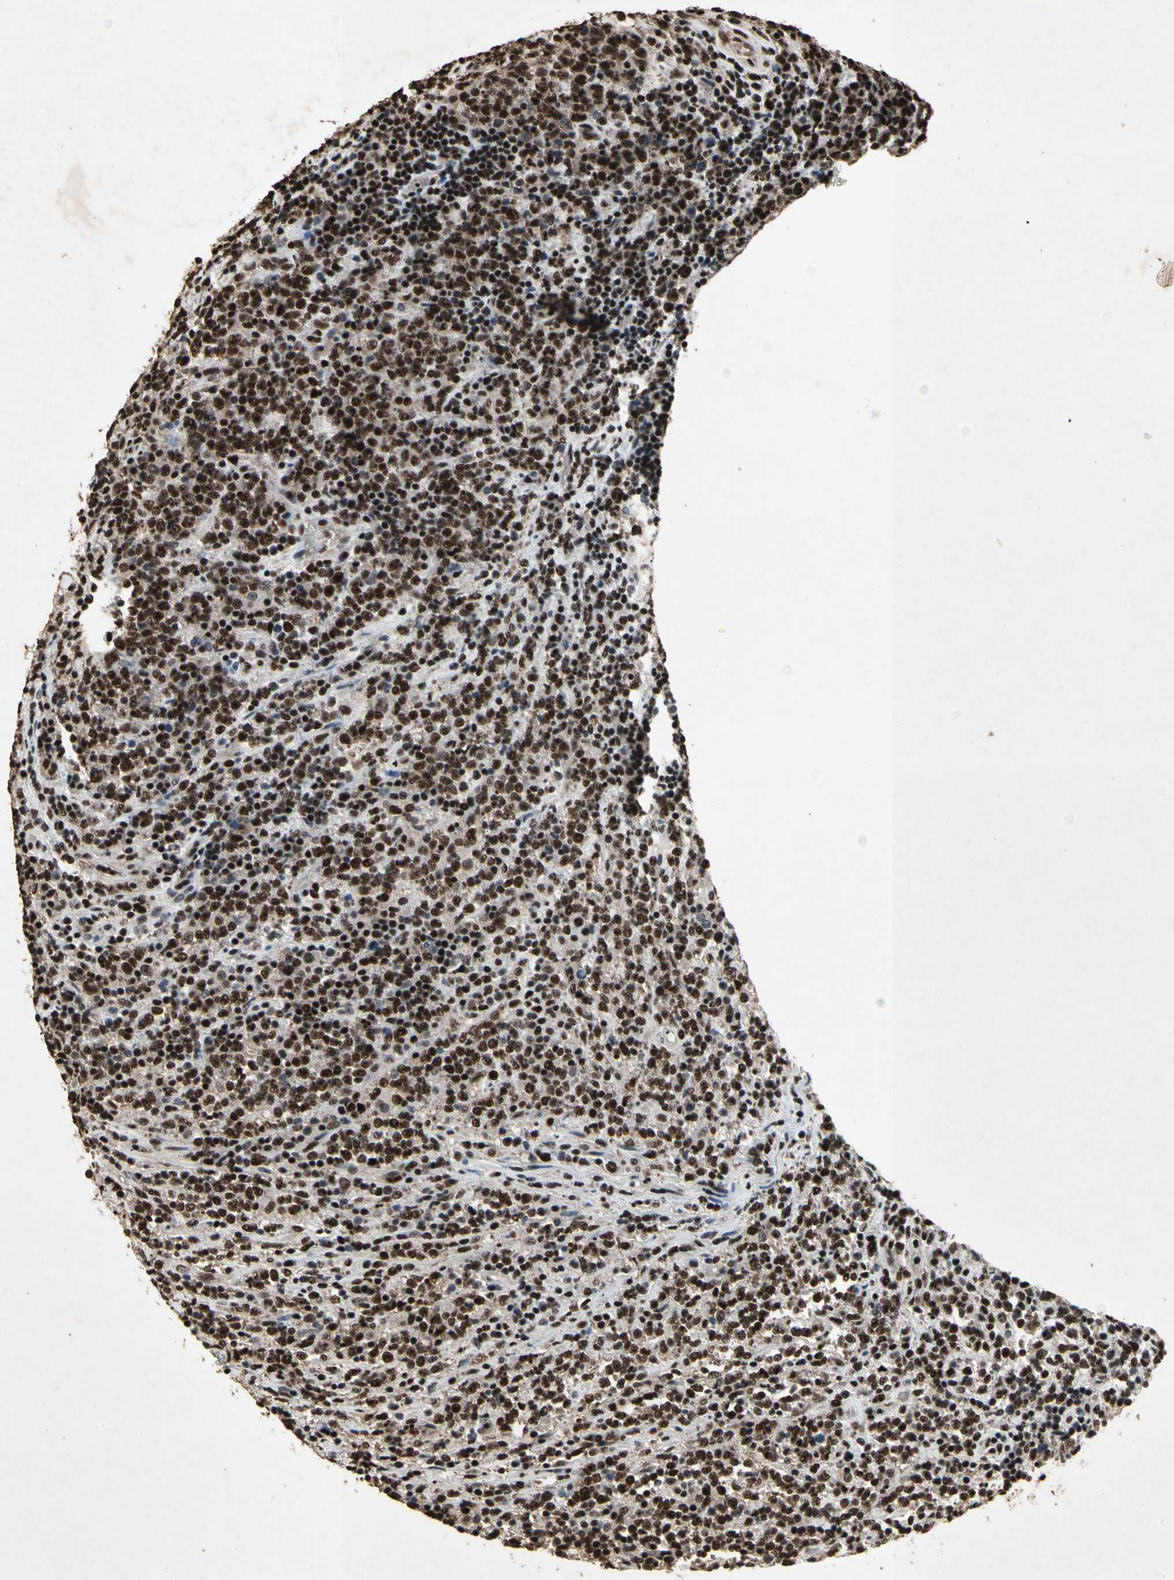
{"staining": {"intensity": "strong", "quantity": ">75%", "location": "nuclear"}, "tissue": "lymphoma", "cell_type": "Tumor cells", "image_type": "cancer", "snomed": [{"axis": "morphology", "description": "Malignant lymphoma, non-Hodgkin's type, High grade"}, {"axis": "topography", "description": "Soft tissue"}], "caption": "Malignant lymphoma, non-Hodgkin's type (high-grade) was stained to show a protein in brown. There is high levels of strong nuclear staining in about >75% of tumor cells.", "gene": "TBX2", "patient": {"sex": "male", "age": 18}}